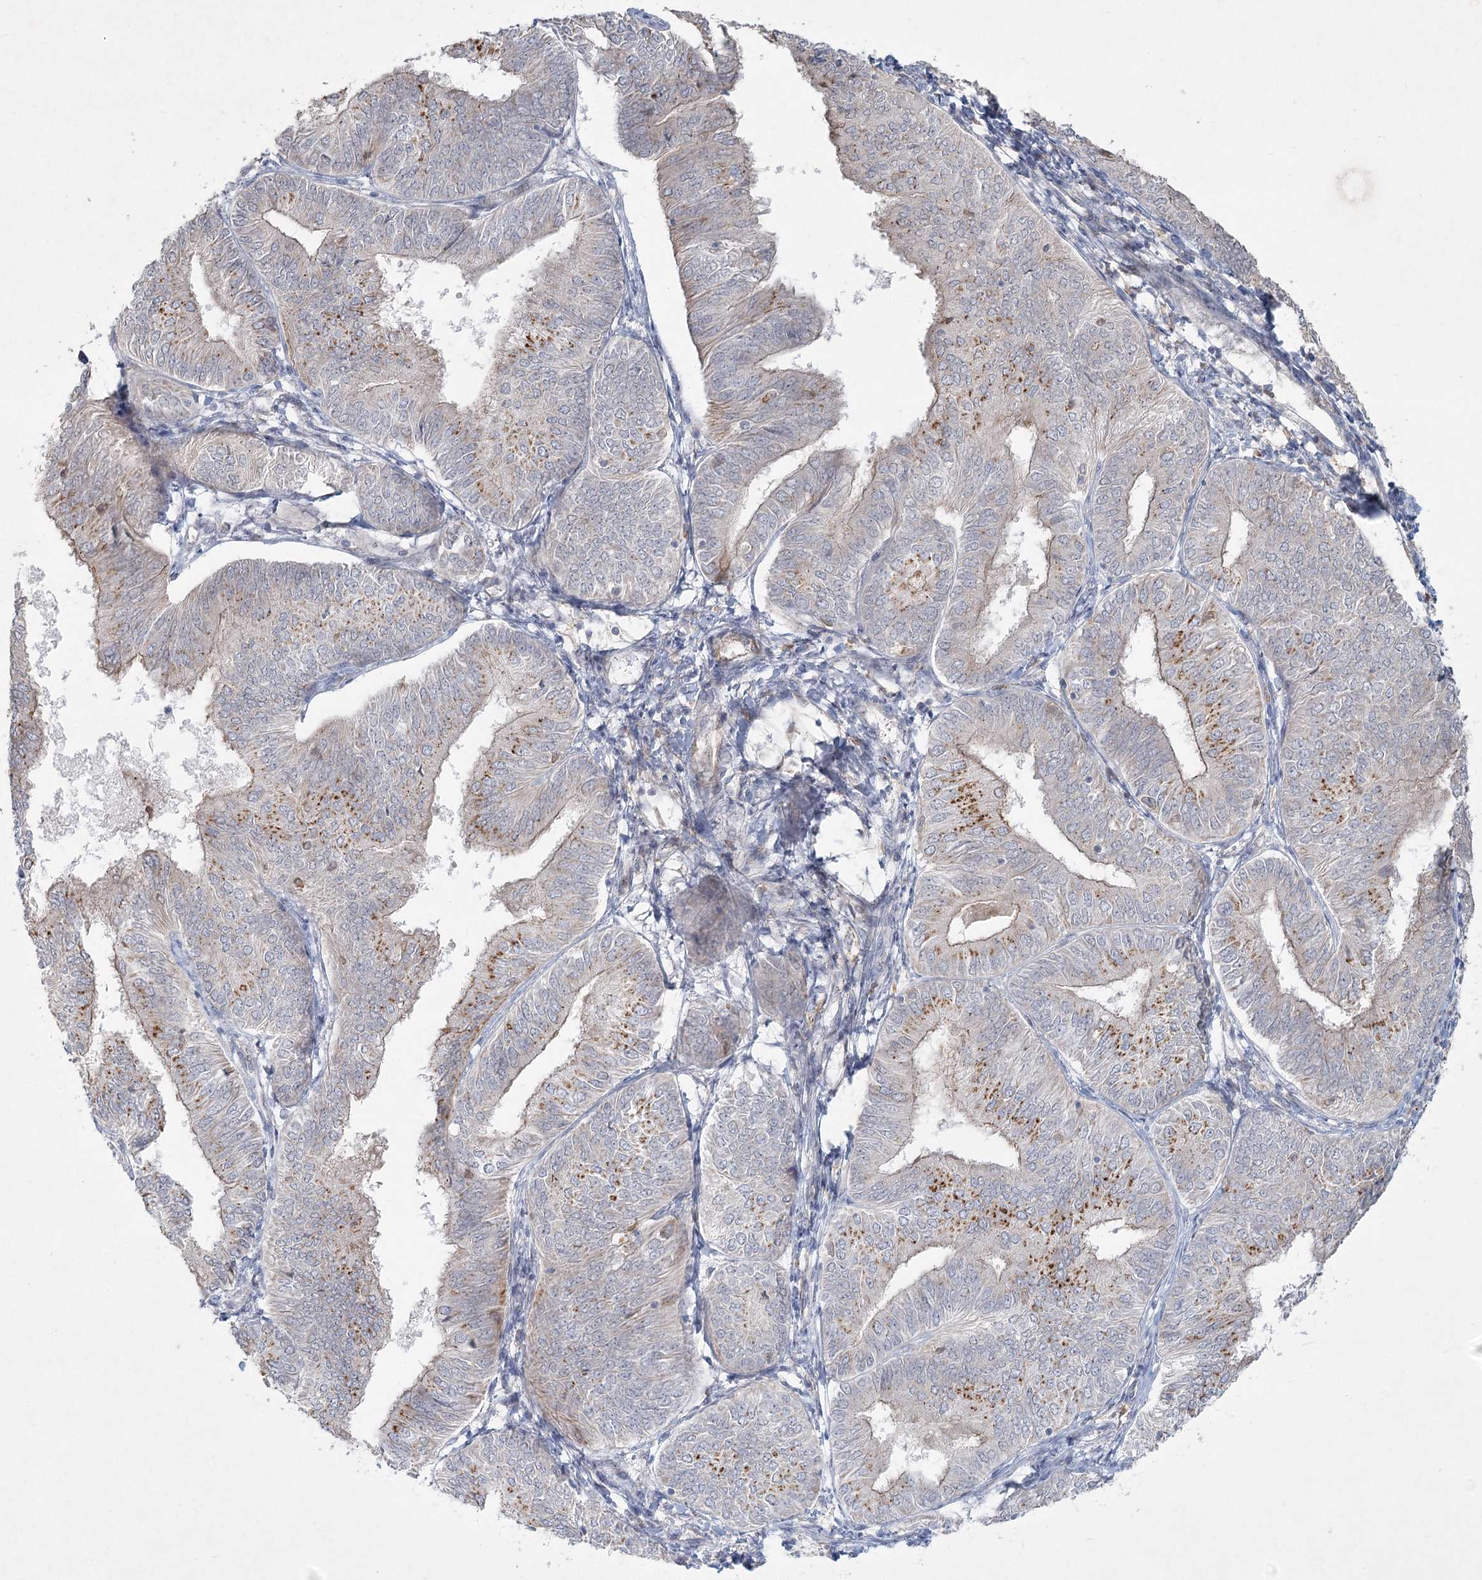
{"staining": {"intensity": "moderate", "quantity": "<25%", "location": "cytoplasmic/membranous"}, "tissue": "endometrial cancer", "cell_type": "Tumor cells", "image_type": "cancer", "snomed": [{"axis": "morphology", "description": "Adenocarcinoma, NOS"}, {"axis": "topography", "description": "Endometrium"}], "caption": "This is an image of immunohistochemistry staining of endometrial cancer (adenocarcinoma), which shows moderate expression in the cytoplasmic/membranous of tumor cells.", "gene": "LRP2BP", "patient": {"sex": "female", "age": 58}}